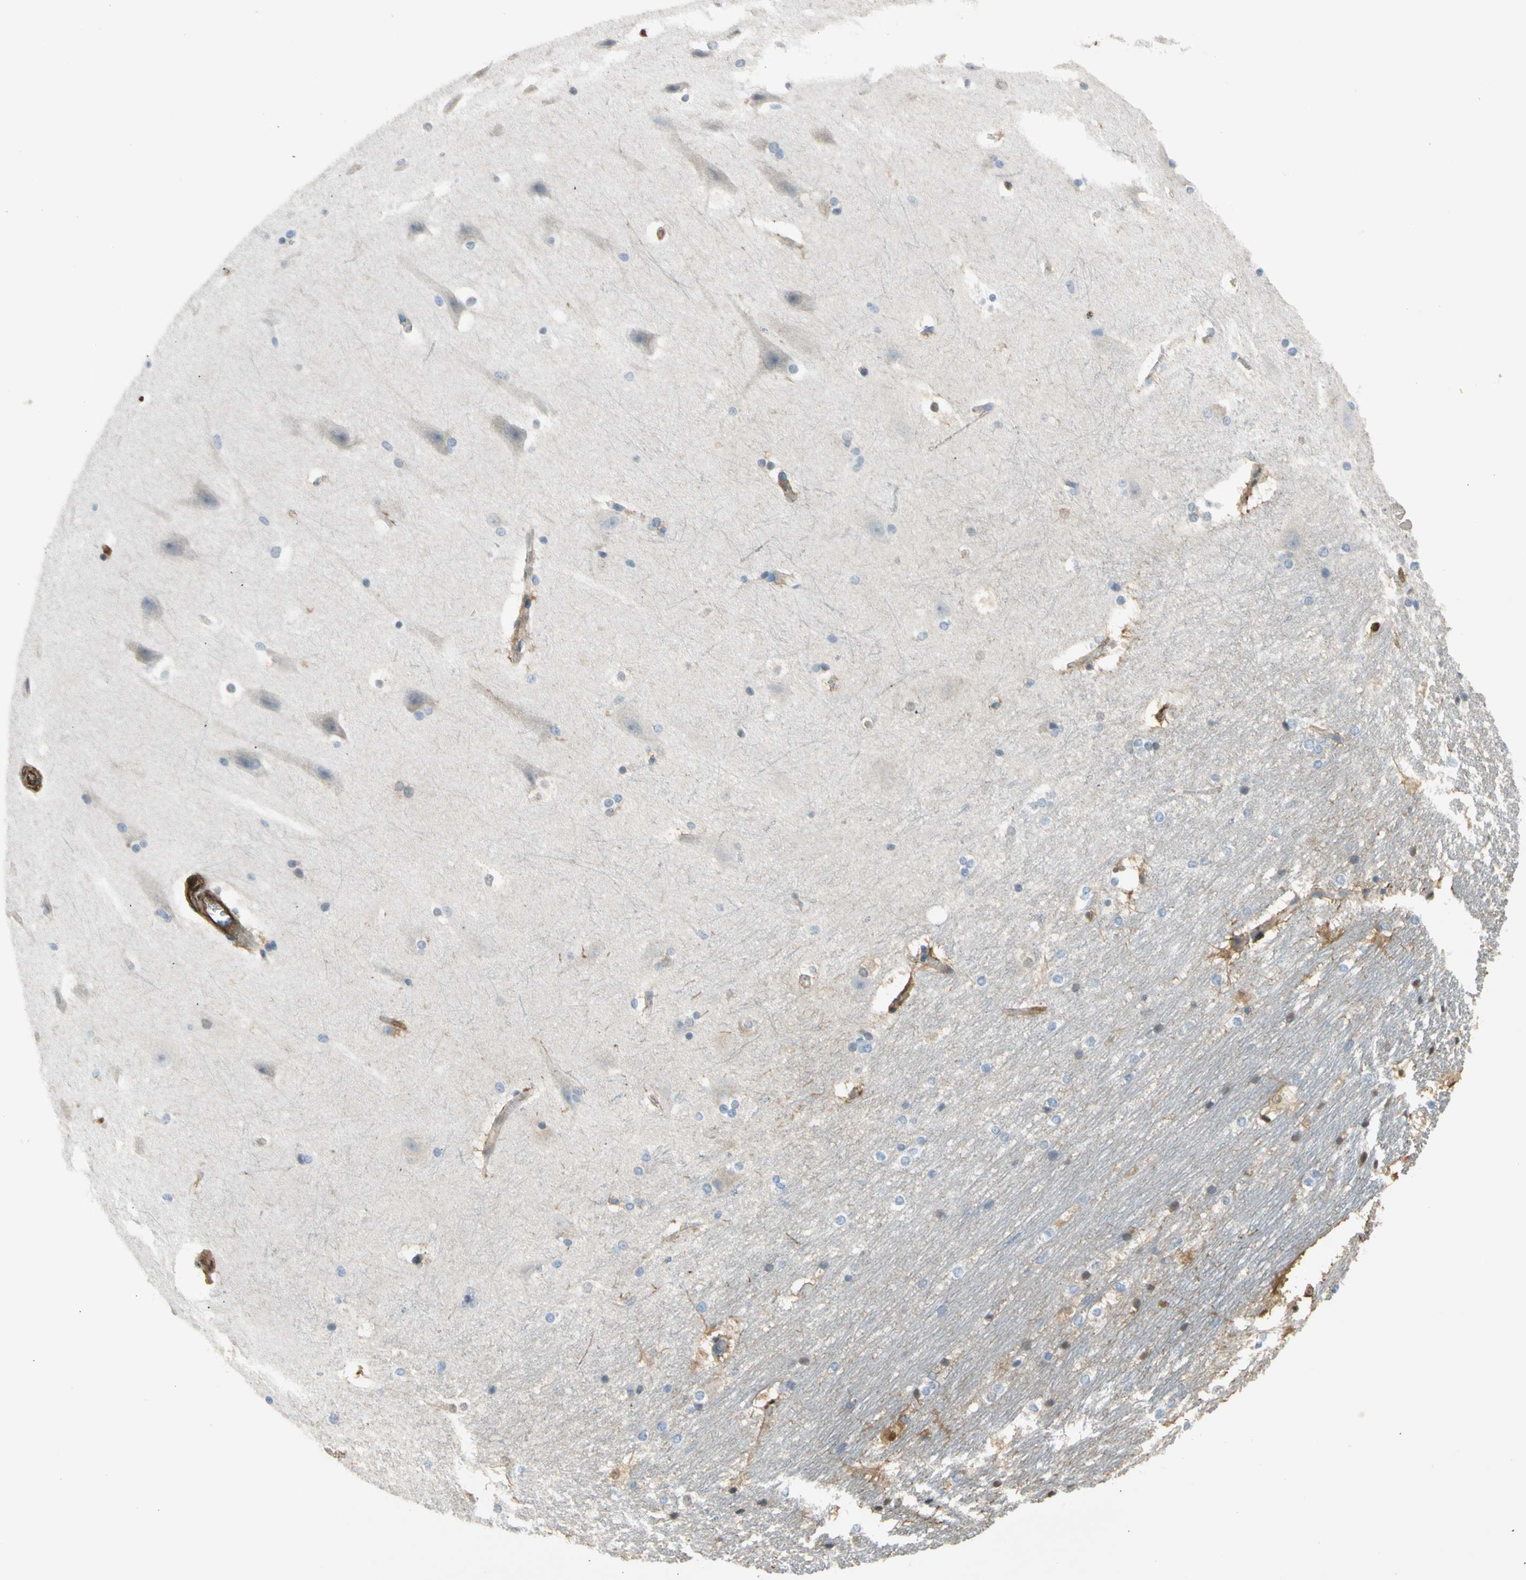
{"staining": {"intensity": "weak", "quantity": "<25%", "location": "cytoplasmic/membranous,nuclear"}, "tissue": "hippocampus", "cell_type": "Glial cells", "image_type": "normal", "snomed": [{"axis": "morphology", "description": "Normal tissue, NOS"}, {"axis": "topography", "description": "Hippocampus"}], "caption": "DAB immunohistochemical staining of normal human hippocampus reveals no significant staining in glial cells.", "gene": "S100A6", "patient": {"sex": "female", "age": 19}}